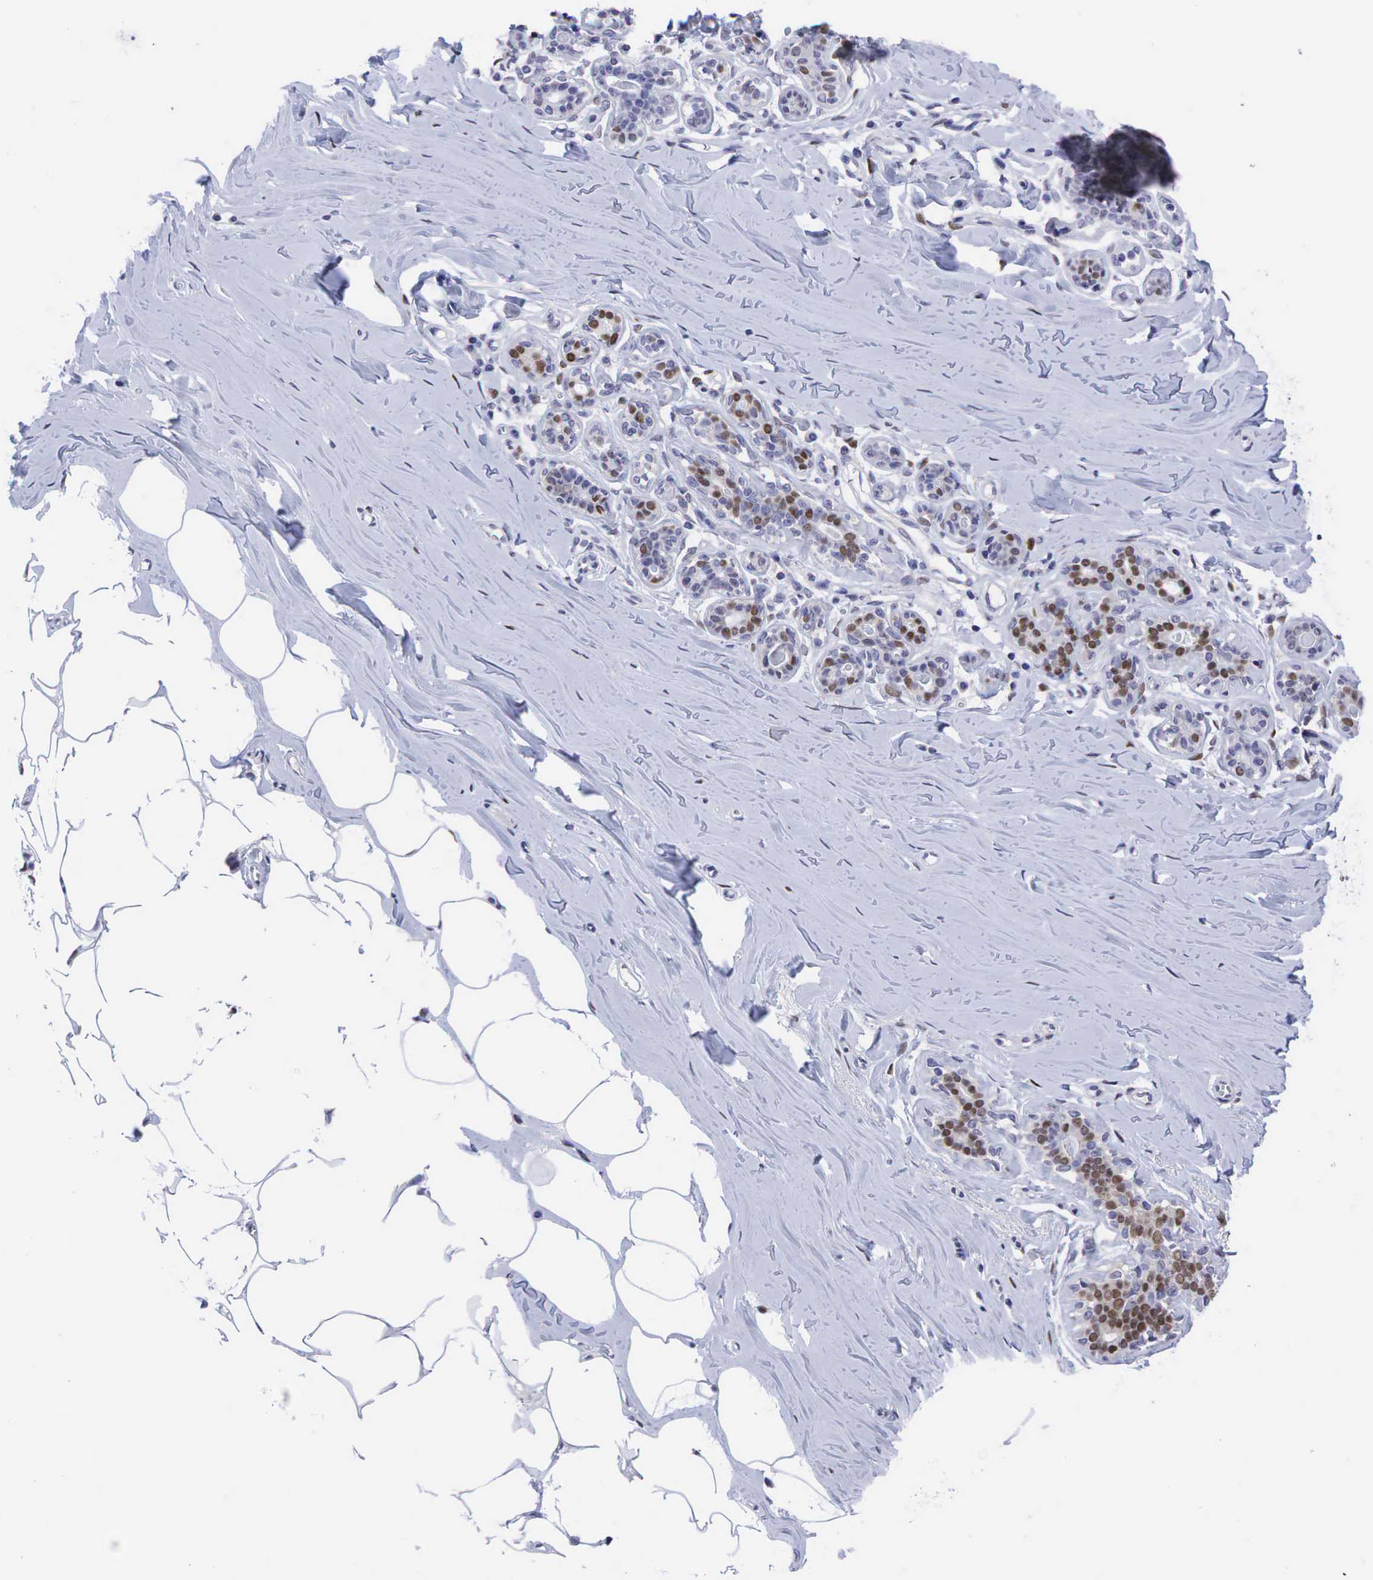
{"staining": {"intensity": "negative", "quantity": "none", "location": "none"}, "tissue": "breast", "cell_type": "Adipocytes", "image_type": "normal", "snomed": [{"axis": "morphology", "description": "Normal tissue, NOS"}, {"axis": "topography", "description": "Breast"}], "caption": "High magnification brightfield microscopy of unremarkable breast stained with DAB (3,3'-diaminobenzidine) (brown) and counterstained with hematoxylin (blue): adipocytes show no significant positivity.", "gene": "AR", "patient": {"sex": "female", "age": 45}}